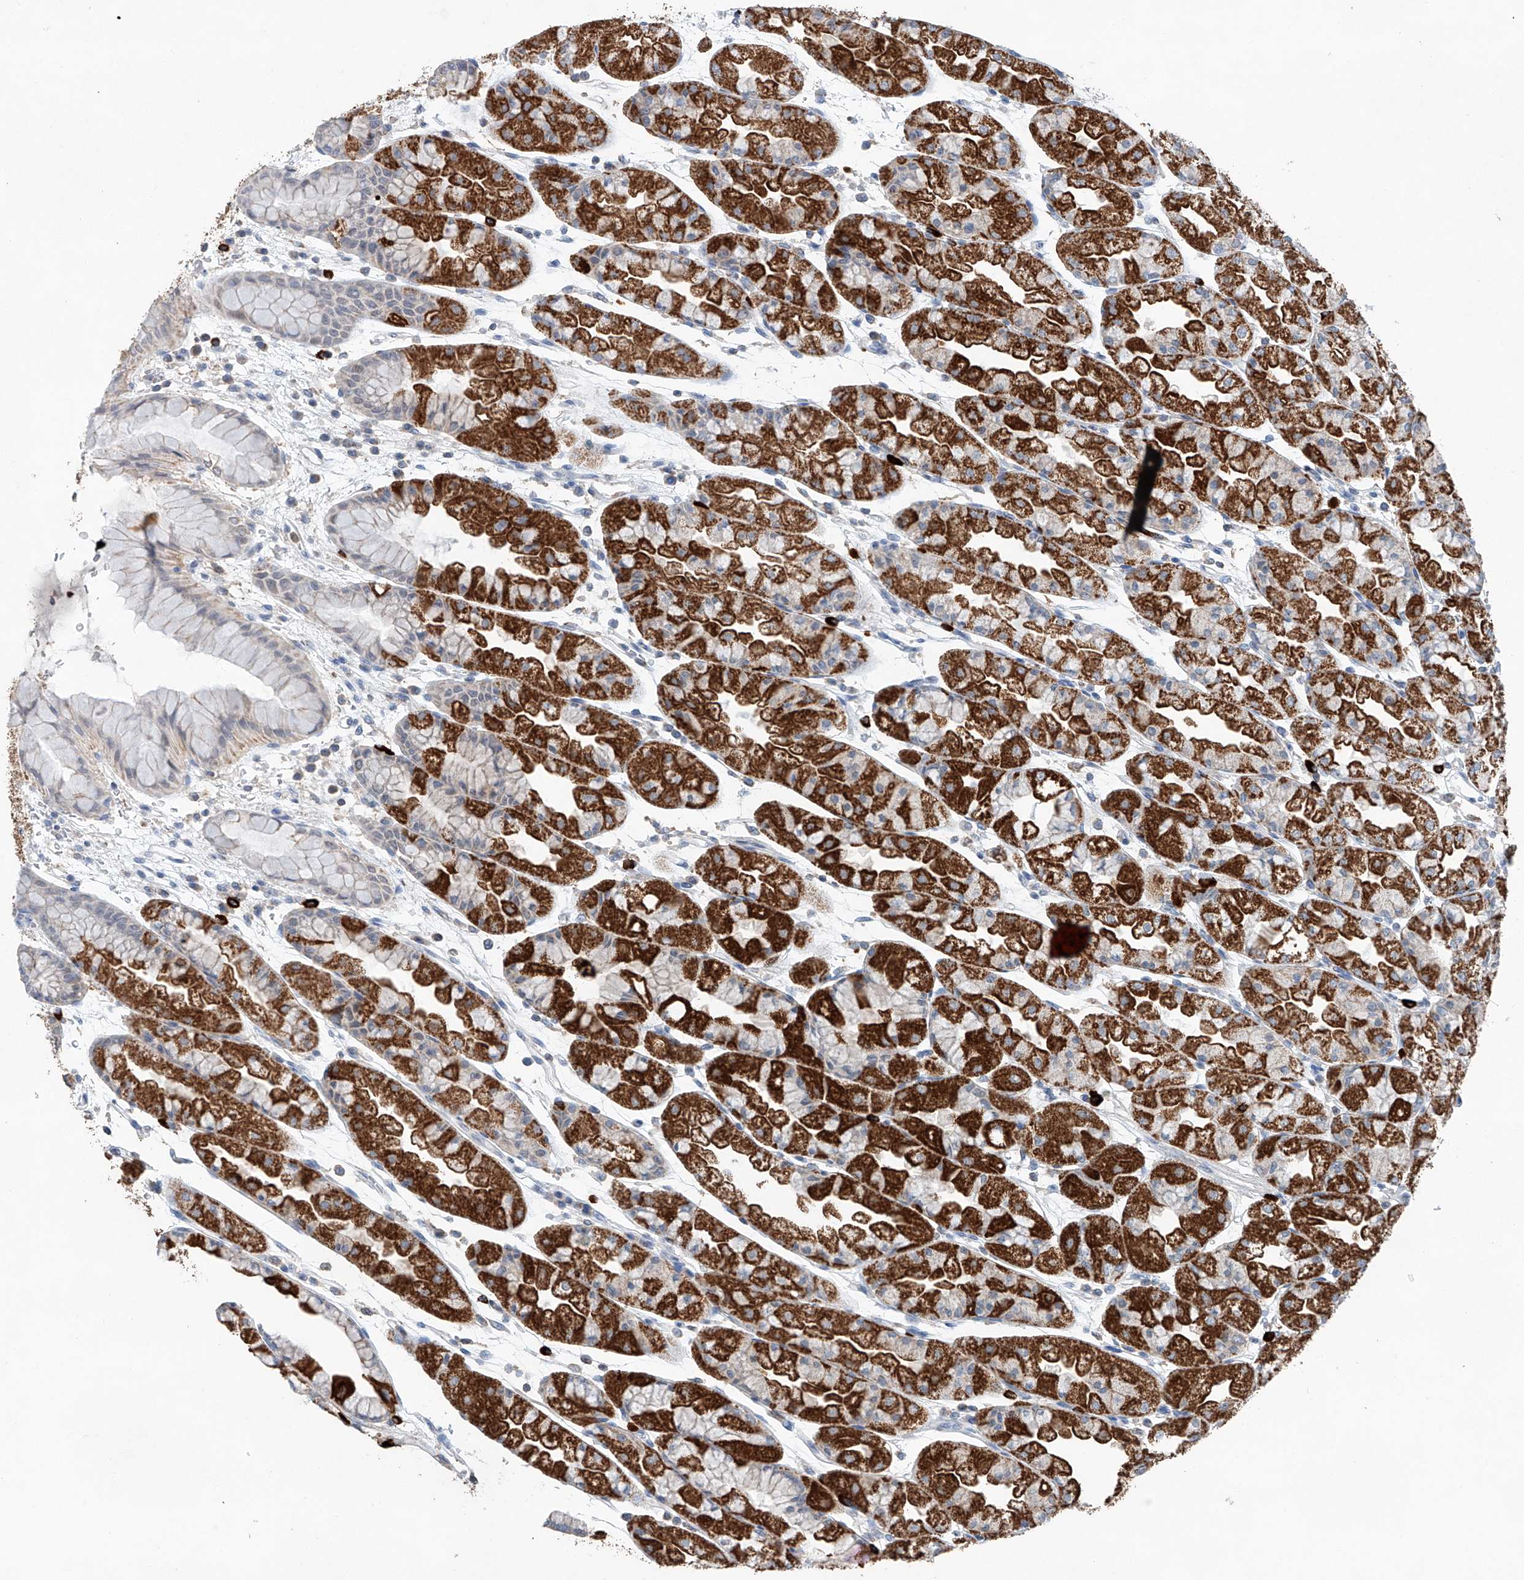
{"staining": {"intensity": "strong", "quantity": ">75%", "location": "cytoplasmic/membranous"}, "tissue": "stomach", "cell_type": "Glandular cells", "image_type": "normal", "snomed": [{"axis": "morphology", "description": "Normal tissue, NOS"}, {"axis": "topography", "description": "Stomach, upper"}], "caption": "Protein expression analysis of normal human stomach reveals strong cytoplasmic/membranous positivity in about >75% of glandular cells.", "gene": "KLF15", "patient": {"sex": "male", "age": 47}}